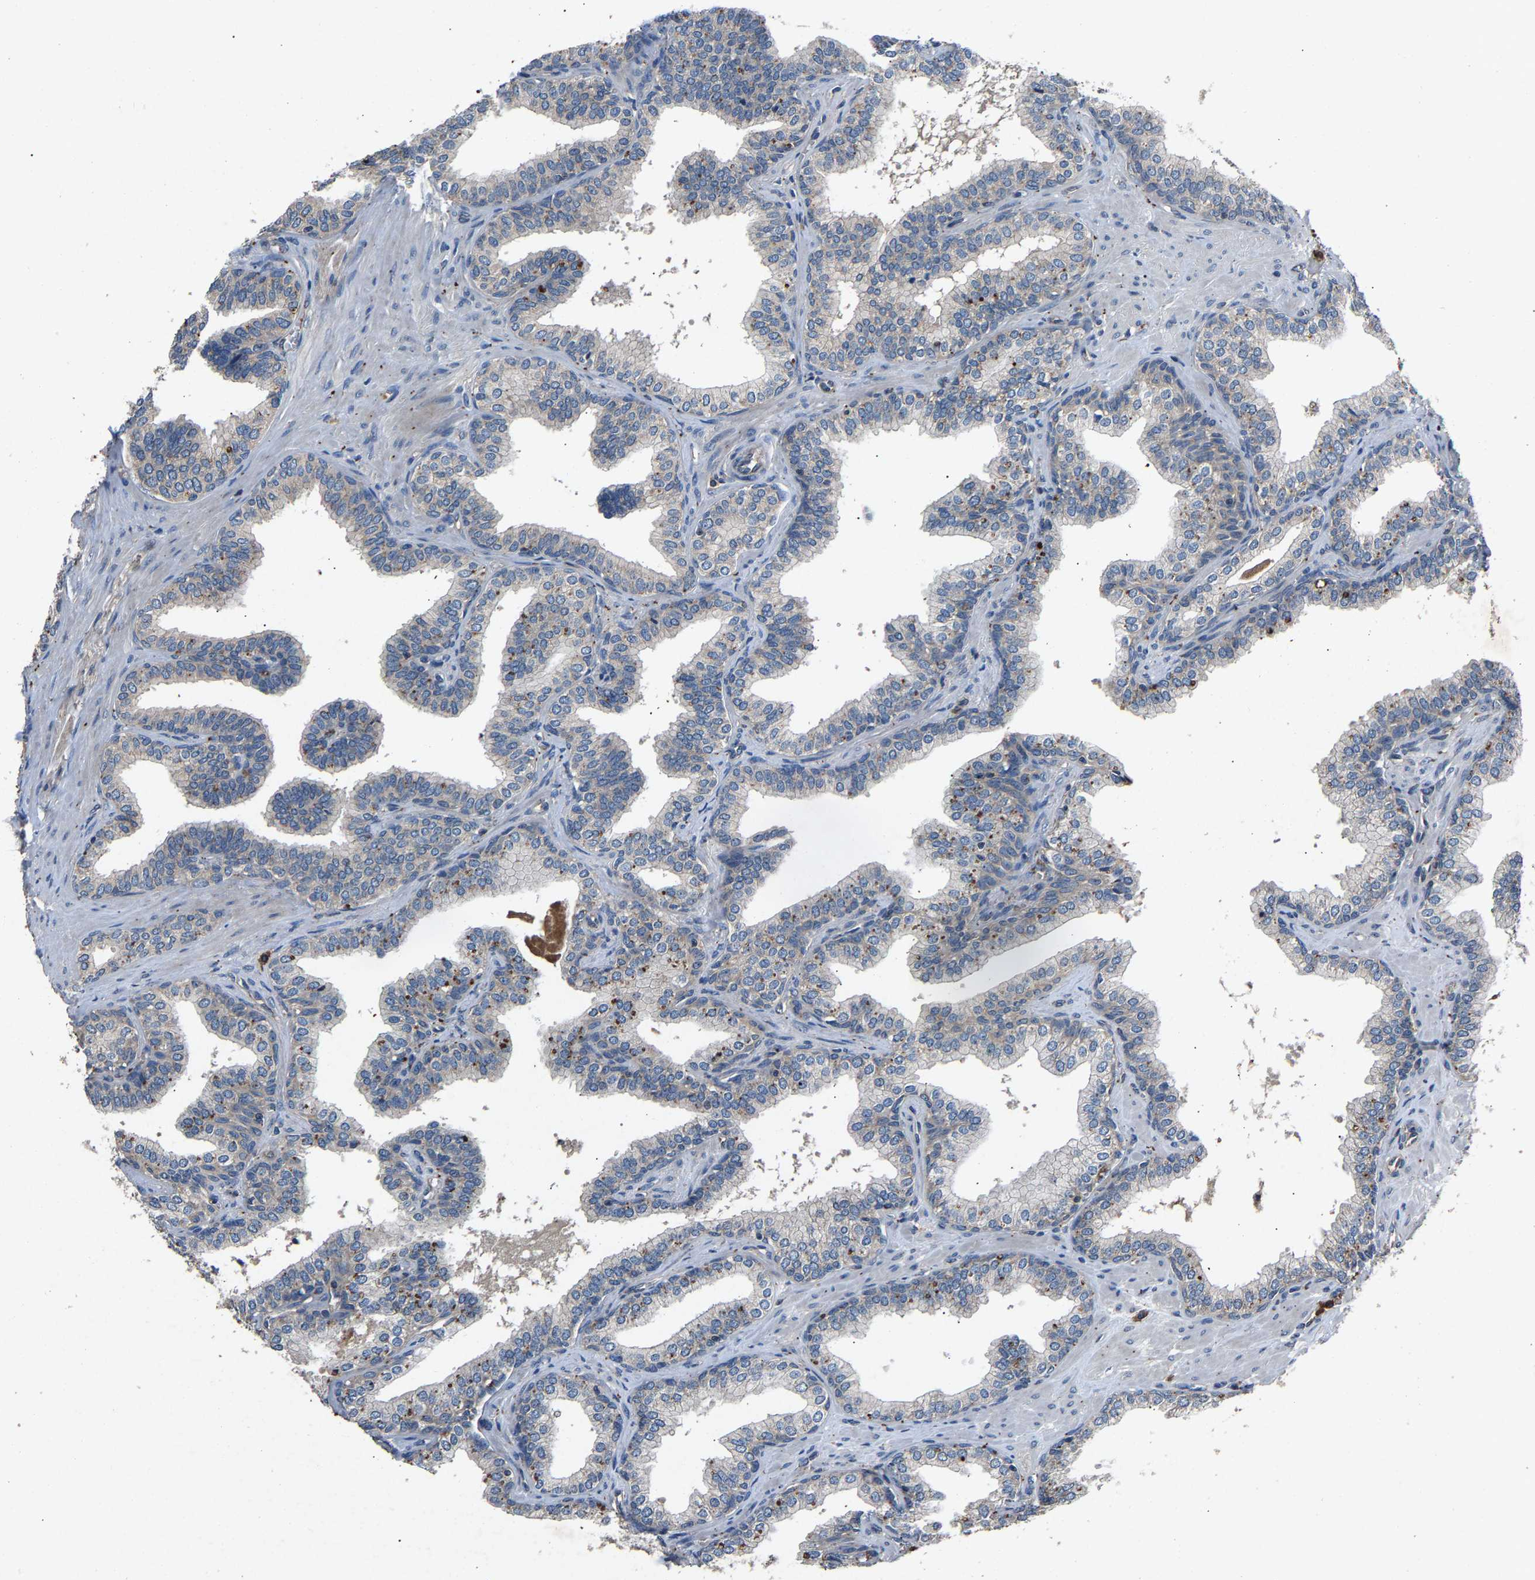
{"staining": {"intensity": "negative", "quantity": "none", "location": "none"}, "tissue": "prostate cancer", "cell_type": "Tumor cells", "image_type": "cancer", "snomed": [{"axis": "morphology", "description": "Adenocarcinoma, High grade"}, {"axis": "topography", "description": "Prostate"}], "caption": "Micrograph shows no significant protein expression in tumor cells of prostate cancer (adenocarcinoma (high-grade)).", "gene": "PPID", "patient": {"sex": "male", "age": 52}}